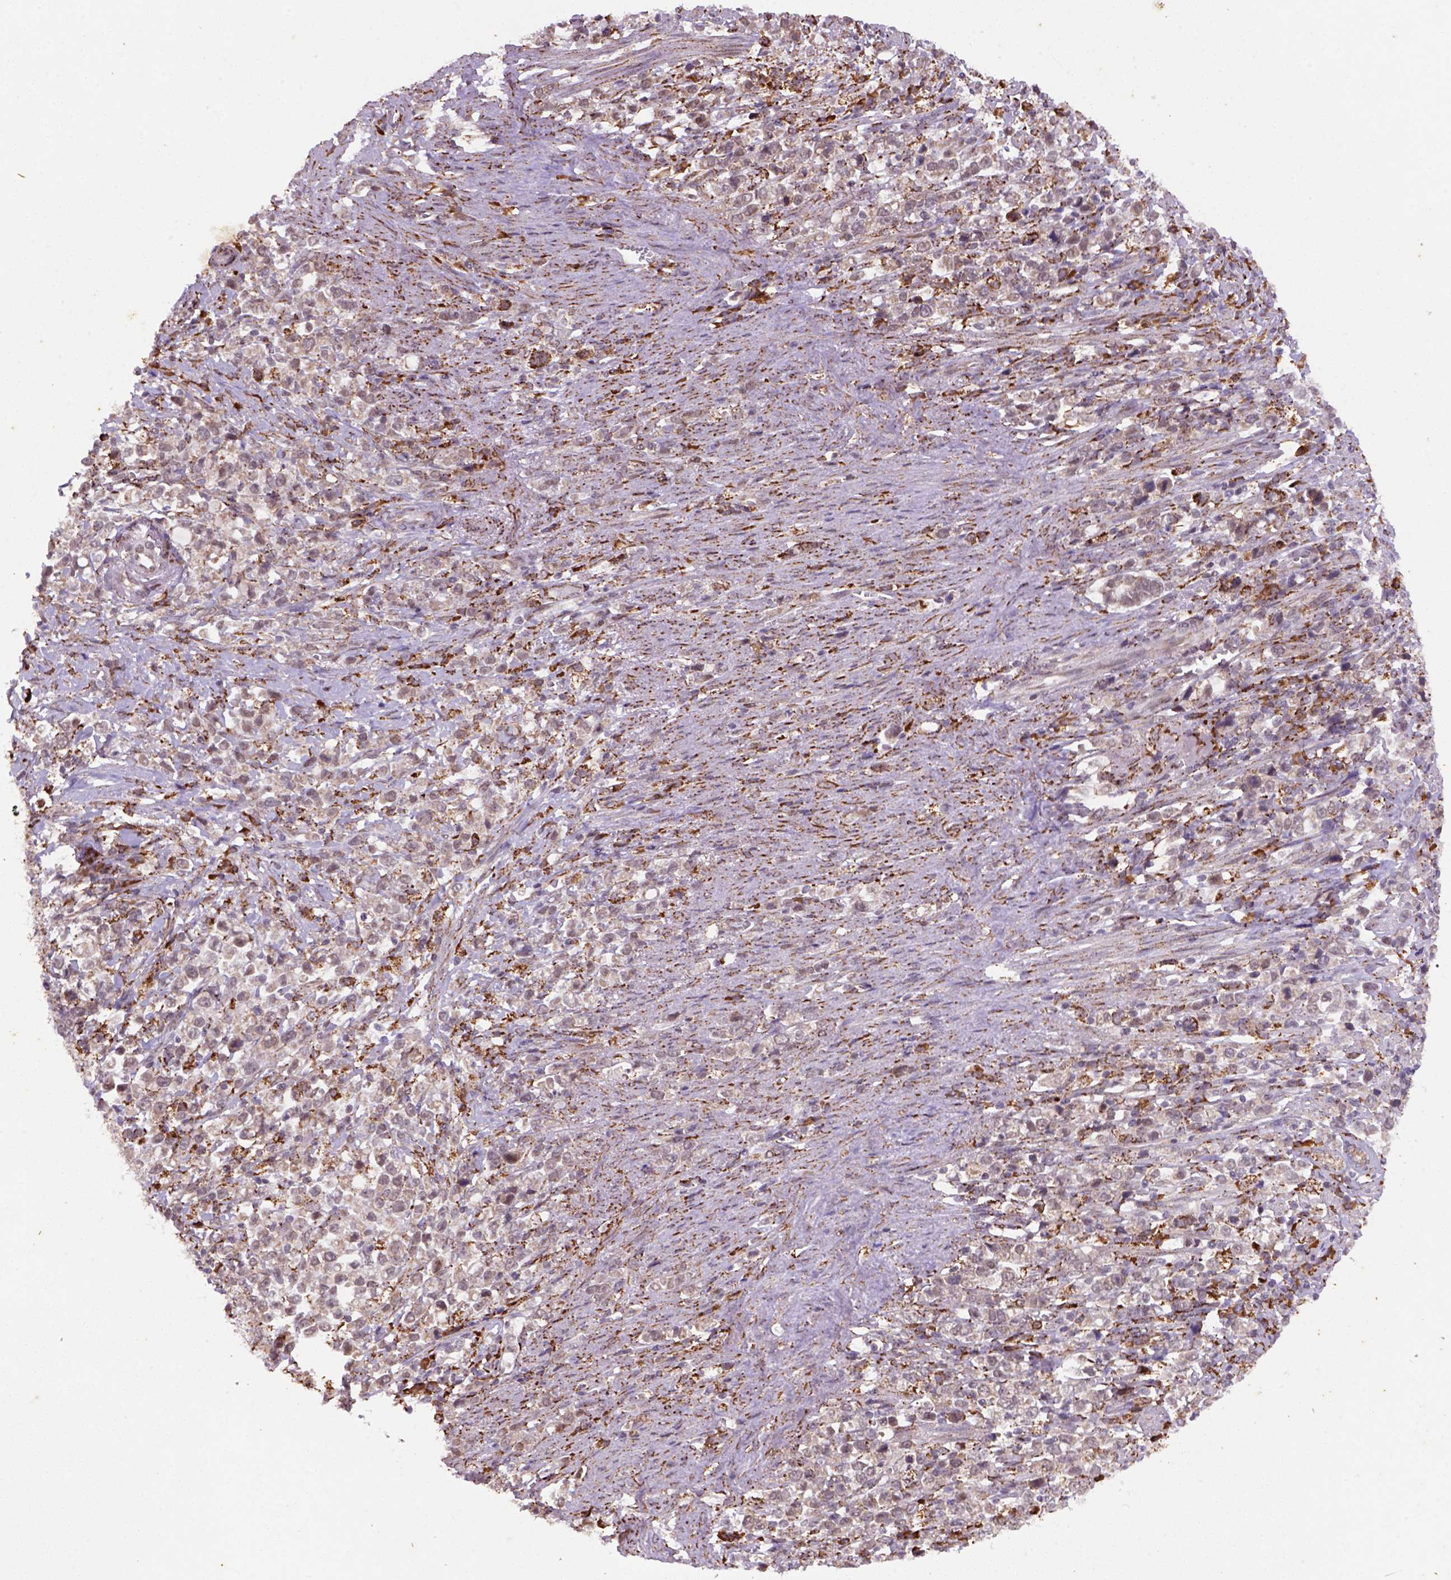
{"staining": {"intensity": "moderate", "quantity": ">75%", "location": "cytoplasmic/membranous"}, "tissue": "stomach cancer", "cell_type": "Tumor cells", "image_type": "cancer", "snomed": [{"axis": "morphology", "description": "Adenocarcinoma, NOS"}, {"axis": "topography", "description": "Stomach"}], "caption": "A photomicrograph of human stomach cancer (adenocarcinoma) stained for a protein demonstrates moderate cytoplasmic/membranous brown staining in tumor cells. (DAB = brown stain, brightfield microscopy at high magnification).", "gene": "FZD7", "patient": {"sex": "male", "age": 63}}